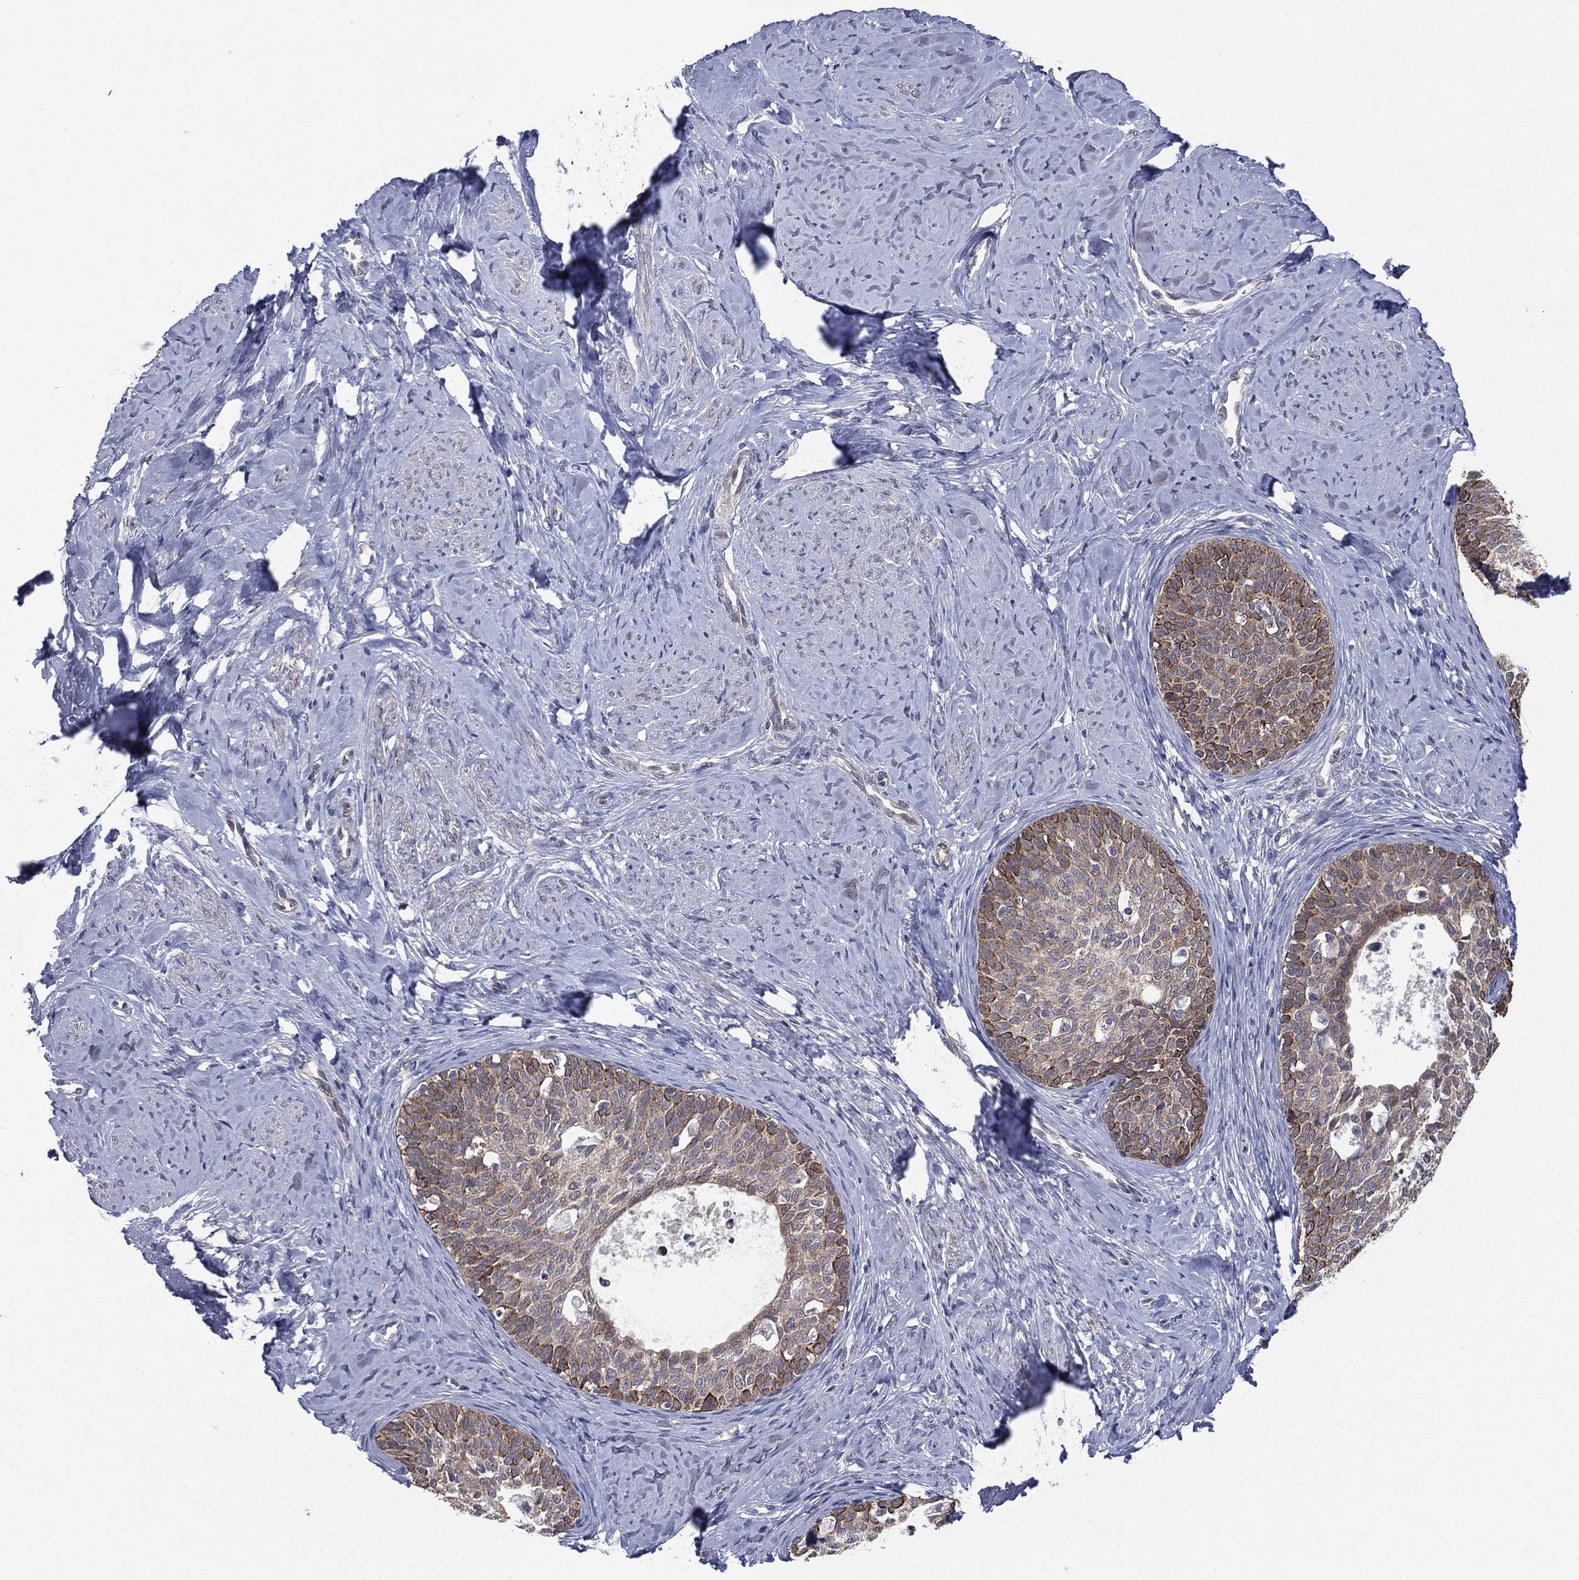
{"staining": {"intensity": "moderate", "quantity": "<25%", "location": "cytoplasmic/membranous"}, "tissue": "cervical cancer", "cell_type": "Tumor cells", "image_type": "cancer", "snomed": [{"axis": "morphology", "description": "Squamous cell carcinoma, NOS"}, {"axis": "topography", "description": "Cervix"}], "caption": "Cervical cancer (squamous cell carcinoma) tissue demonstrates moderate cytoplasmic/membranous staining in about <25% of tumor cells Nuclei are stained in blue.", "gene": "KAT14", "patient": {"sex": "female", "age": 51}}